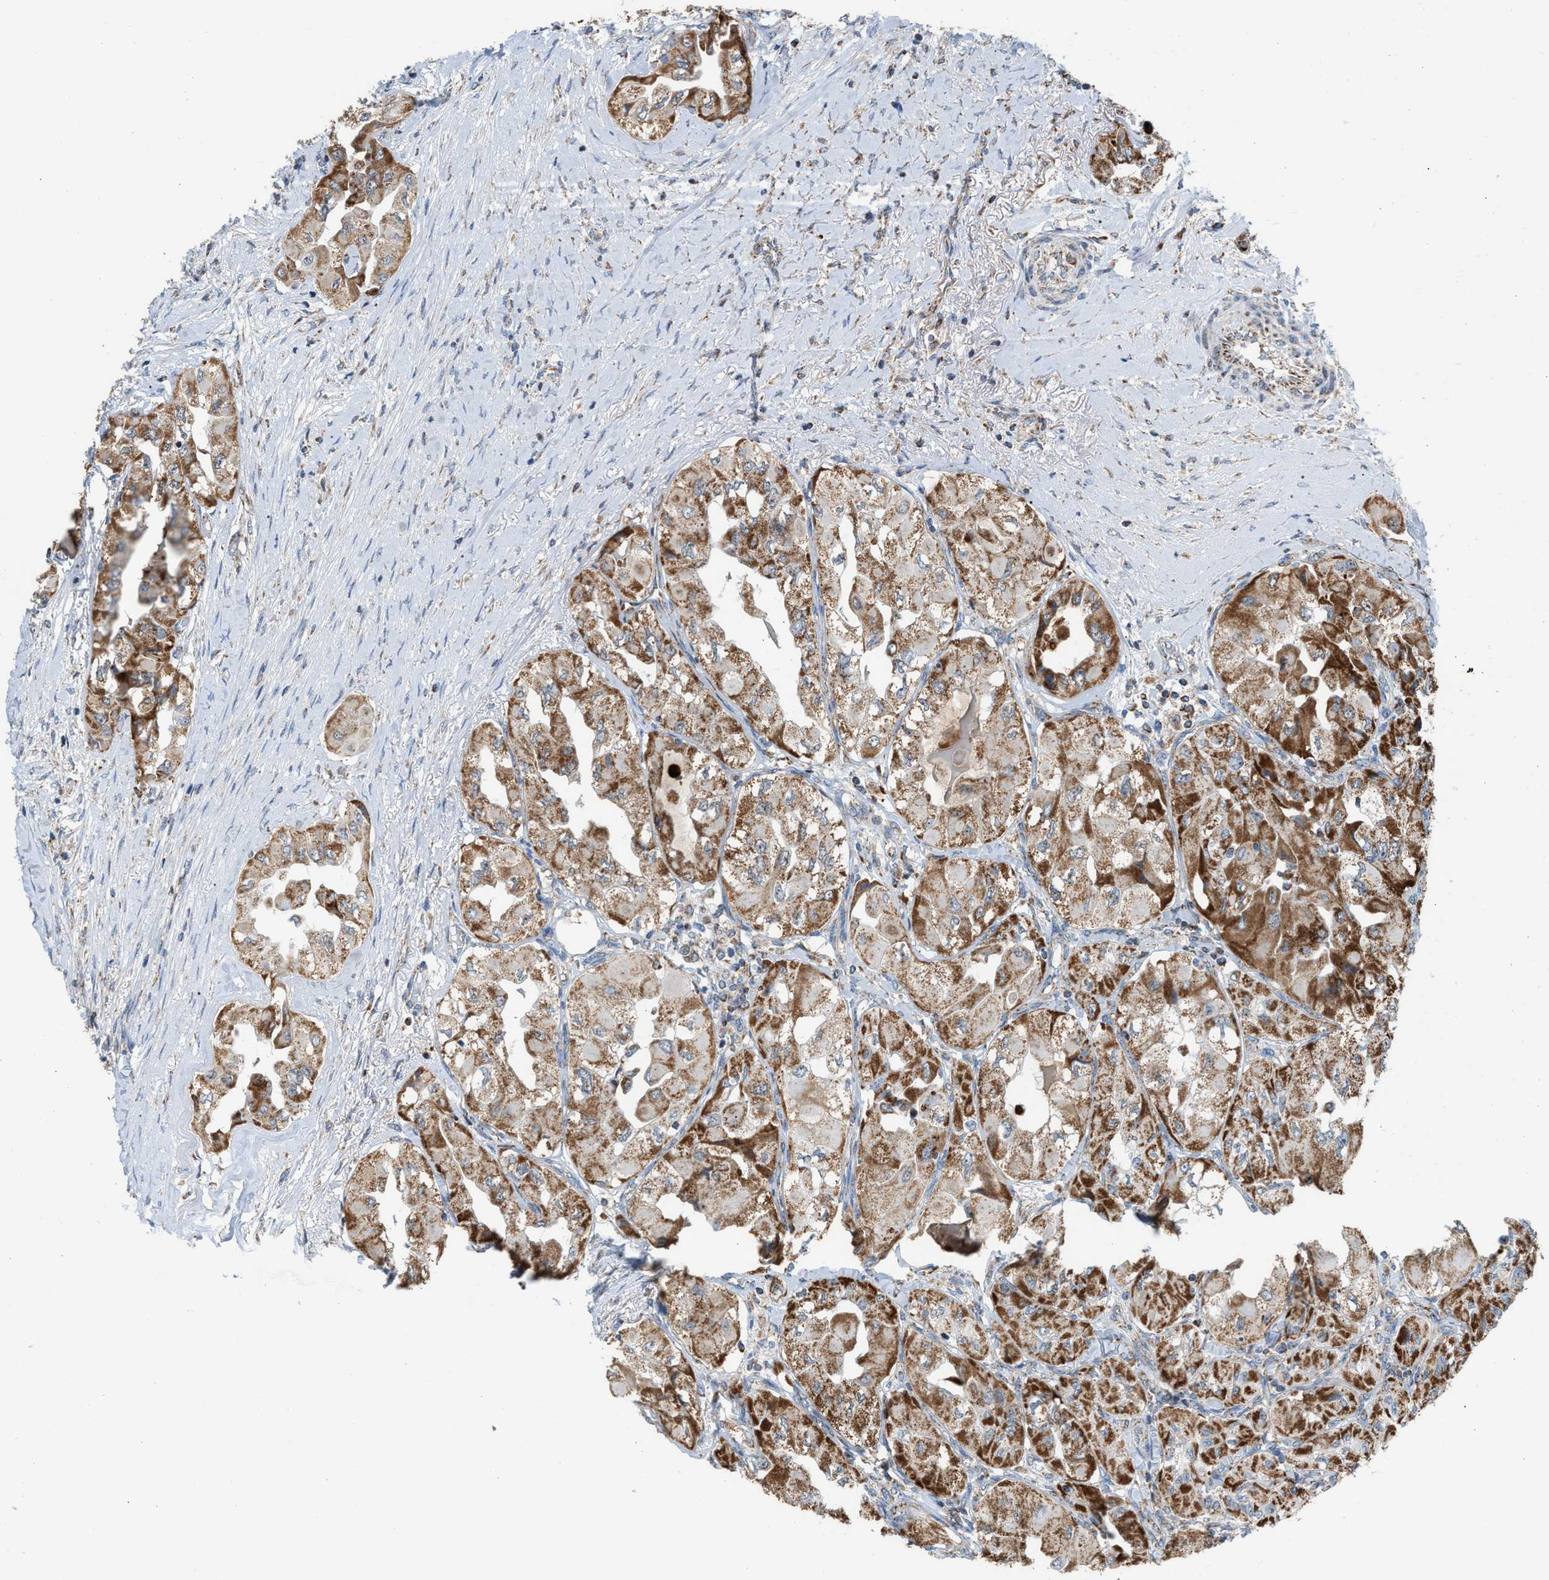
{"staining": {"intensity": "moderate", "quantity": ">75%", "location": "cytoplasmic/membranous"}, "tissue": "thyroid cancer", "cell_type": "Tumor cells", "image_type": "cancer", "snomed": [{"axis": "morphology", "description": "Papillary adenocarcinoma, NOS"}, {"axis": "topography", "description": "Thyroid gland"}], "caption": "The micrograph demonstrates staining of thyroid papillary adenocarcinoma, revealing moderate cytoplasmic/membranous protein expression (brown color) within tumor cells.", "gene": "PMPCA", "patient": {"sex": "female", "age": 59}}